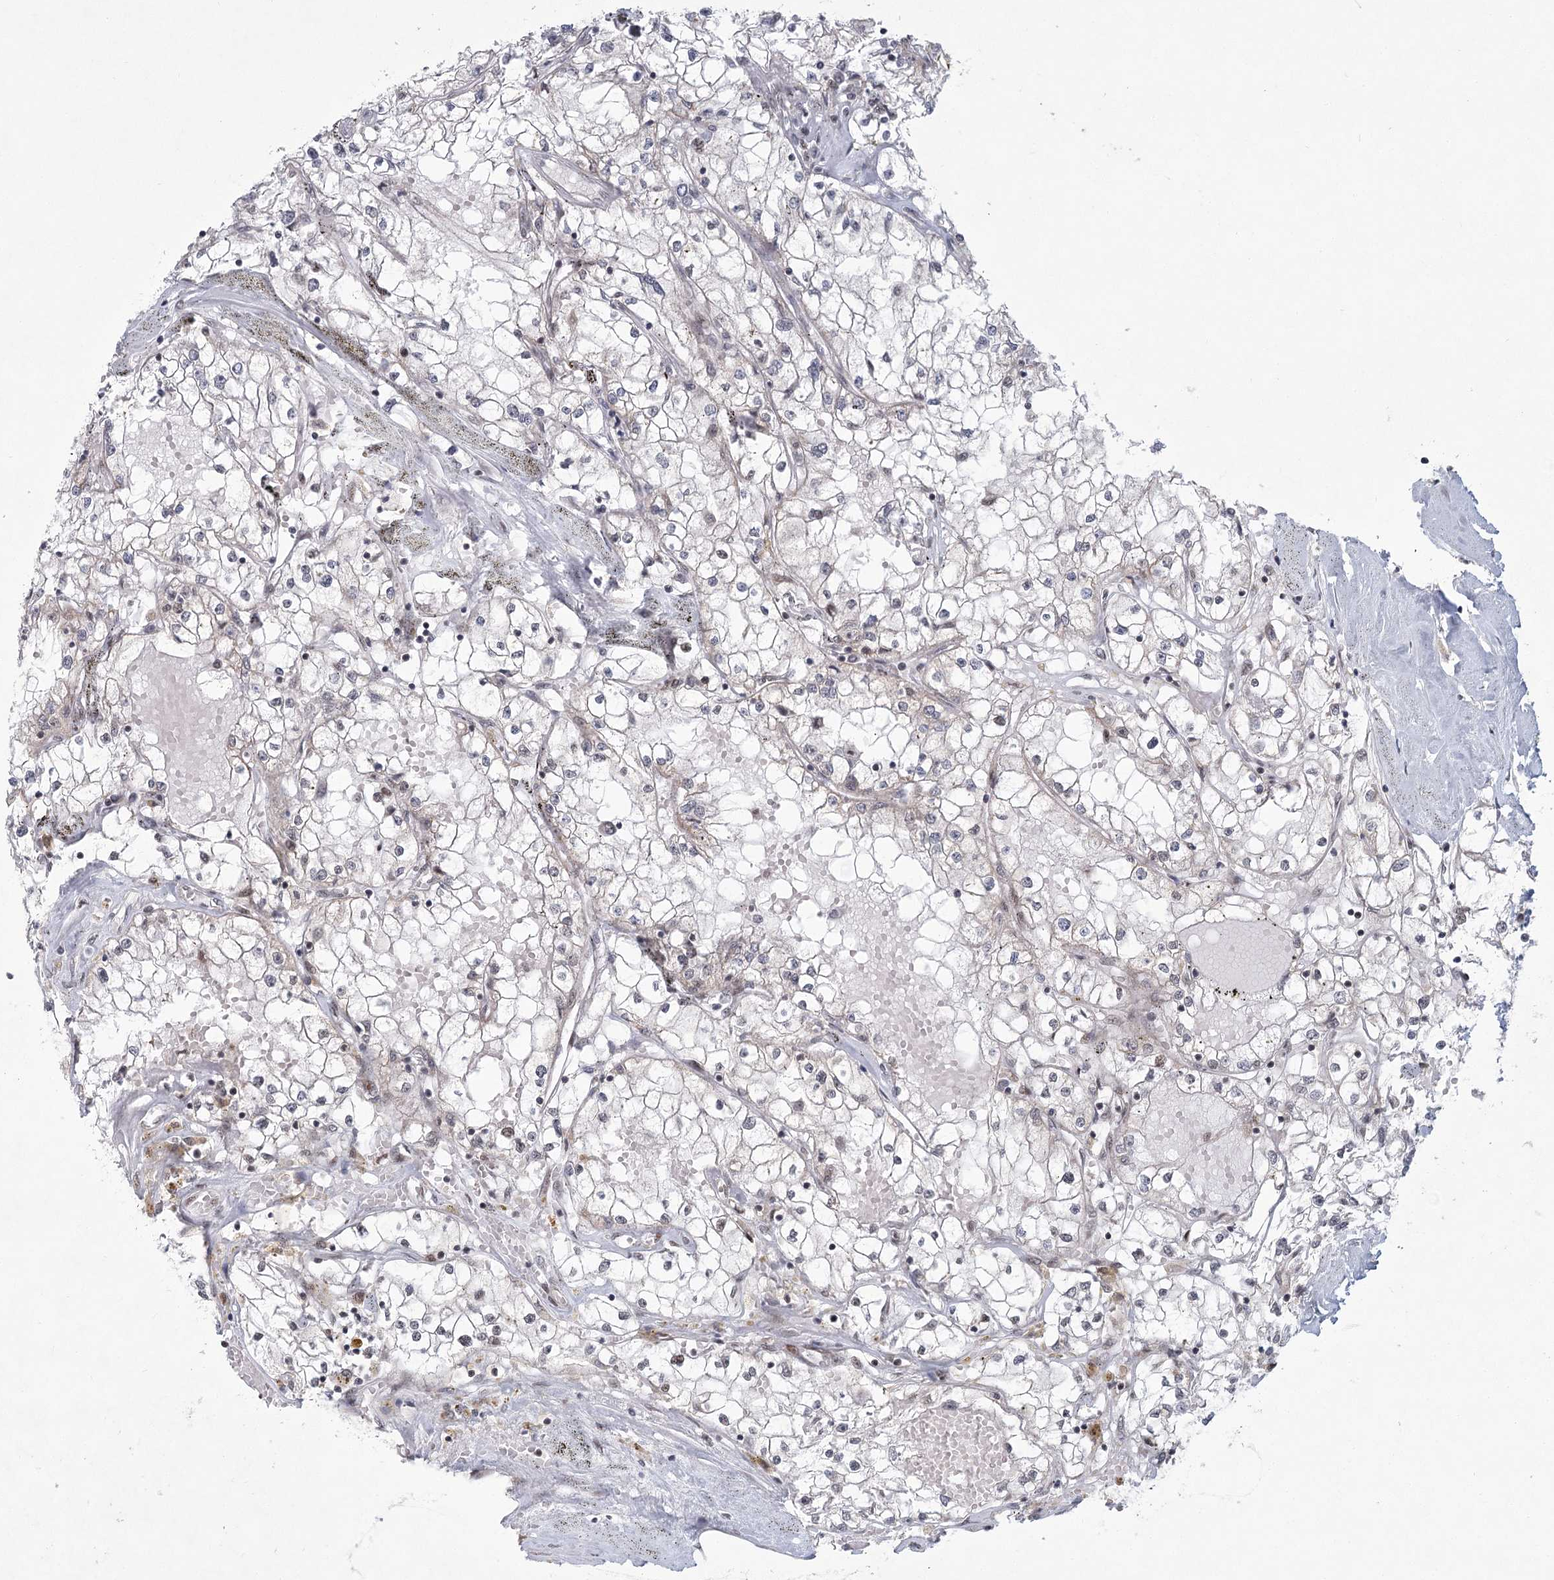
{"staining": {"intensity": "negative", "quantity": "none", "location": "none"}, "tissue": "renal cancer", "cell_type": "Tumor cells", "image_type": "cancer", "snomed": [{"axis": "morphology", "description": "Adenocarcinoma, NOS"}, {"axis": "topography", "description": "Kidney"}], "caption": "Immunohistochemistry photomicrograph of human renal cancer stained for a protein (brown), which exhibits no positivity in tumor cells. Nuclei are stained in blue.", "gene": "CIB4", "patient": {"sex": "male", "age": 56}}